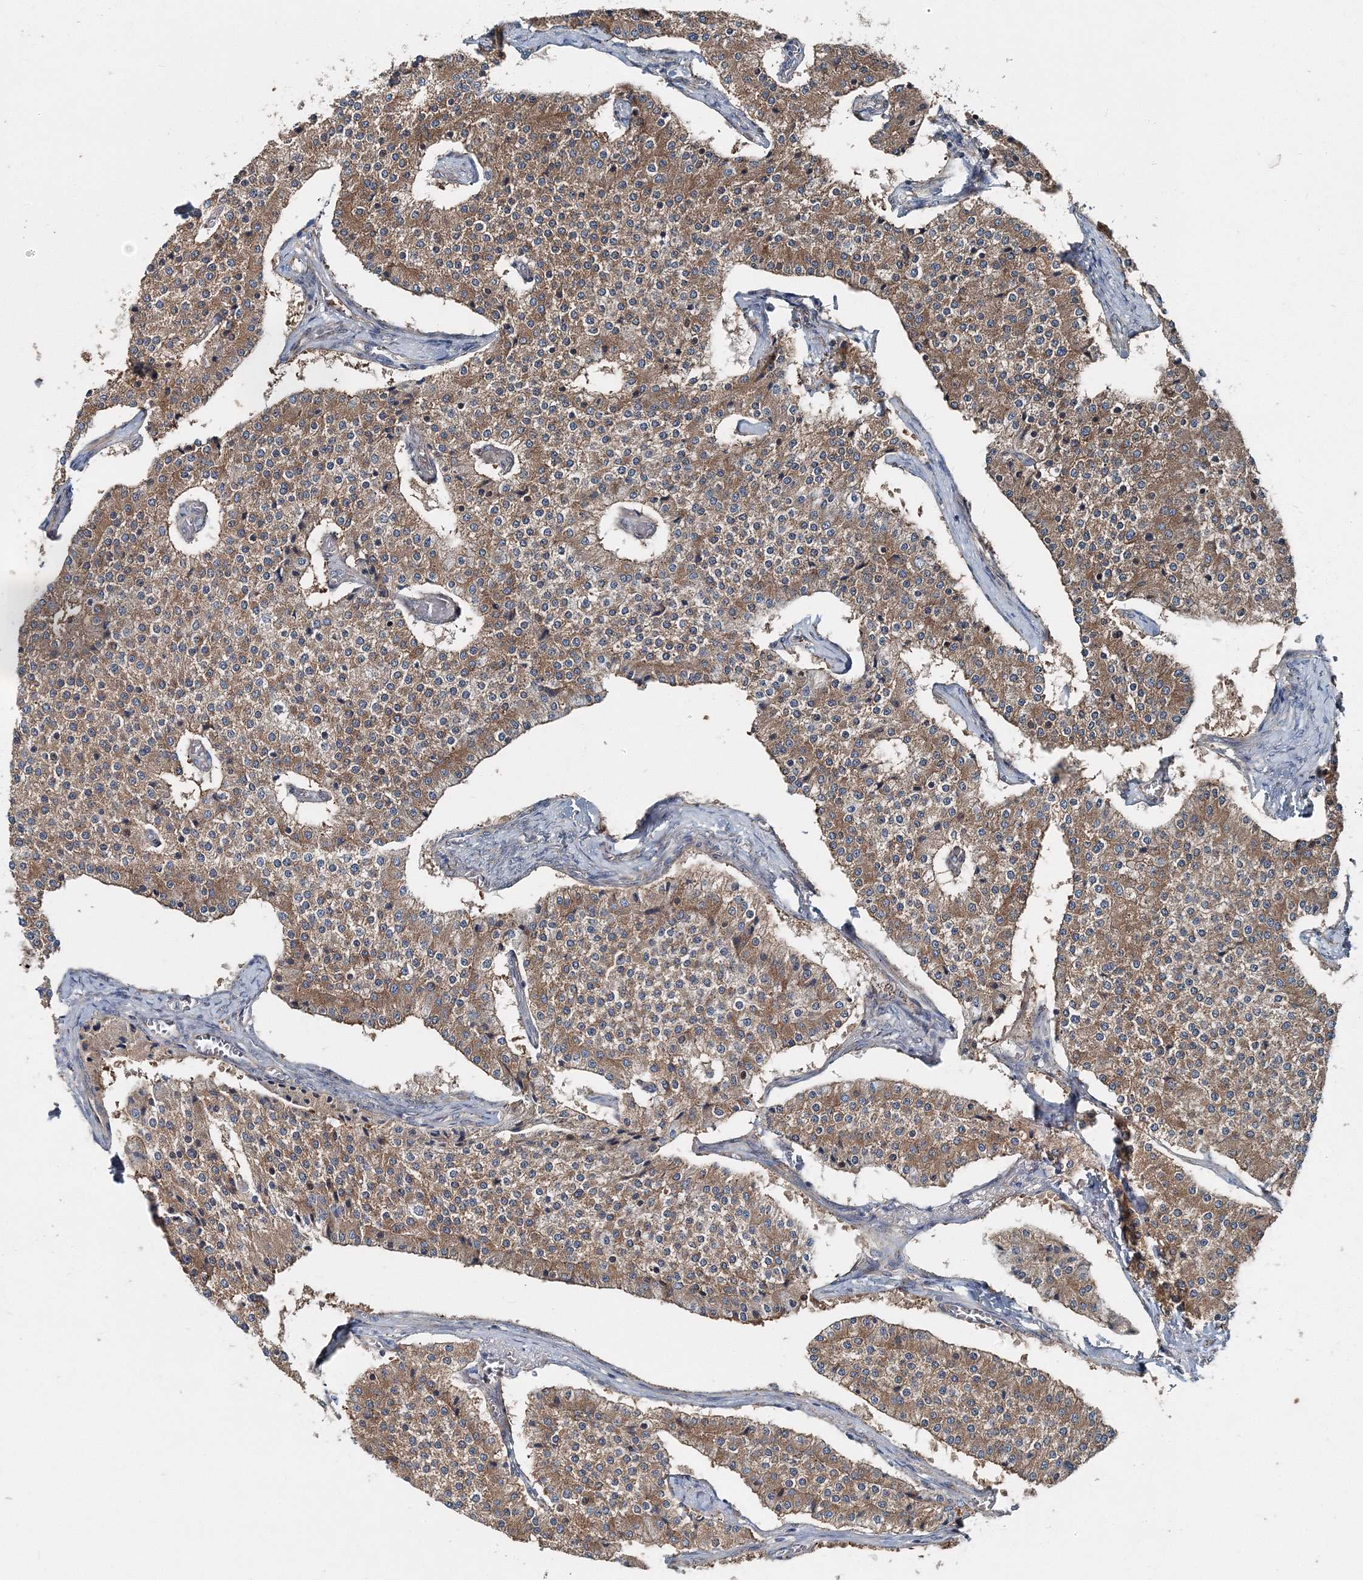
{"staining": {"intensity": "moderate", "quantity": ">75%", "location": "cytoplasmic/membranous"}, "tissue": "carcinoid", "cell_type": "Tumor cells", "image_type": "cancer", "snomed": [{"axis": "morphology", "description": "Carcinoid, malignant, NOS"}, {"axis": "topography", "description": "Colon"}], "caption": "Immunohistochemistry histopathology image of human carcinoid stained for a protein (brown), which shows medium levels of moderate cytoplasmic/membranous expression in about >75% of tumor cells.", "gene": "MPHOSPH9", "patient": {"sex": "female", "age": 52}}